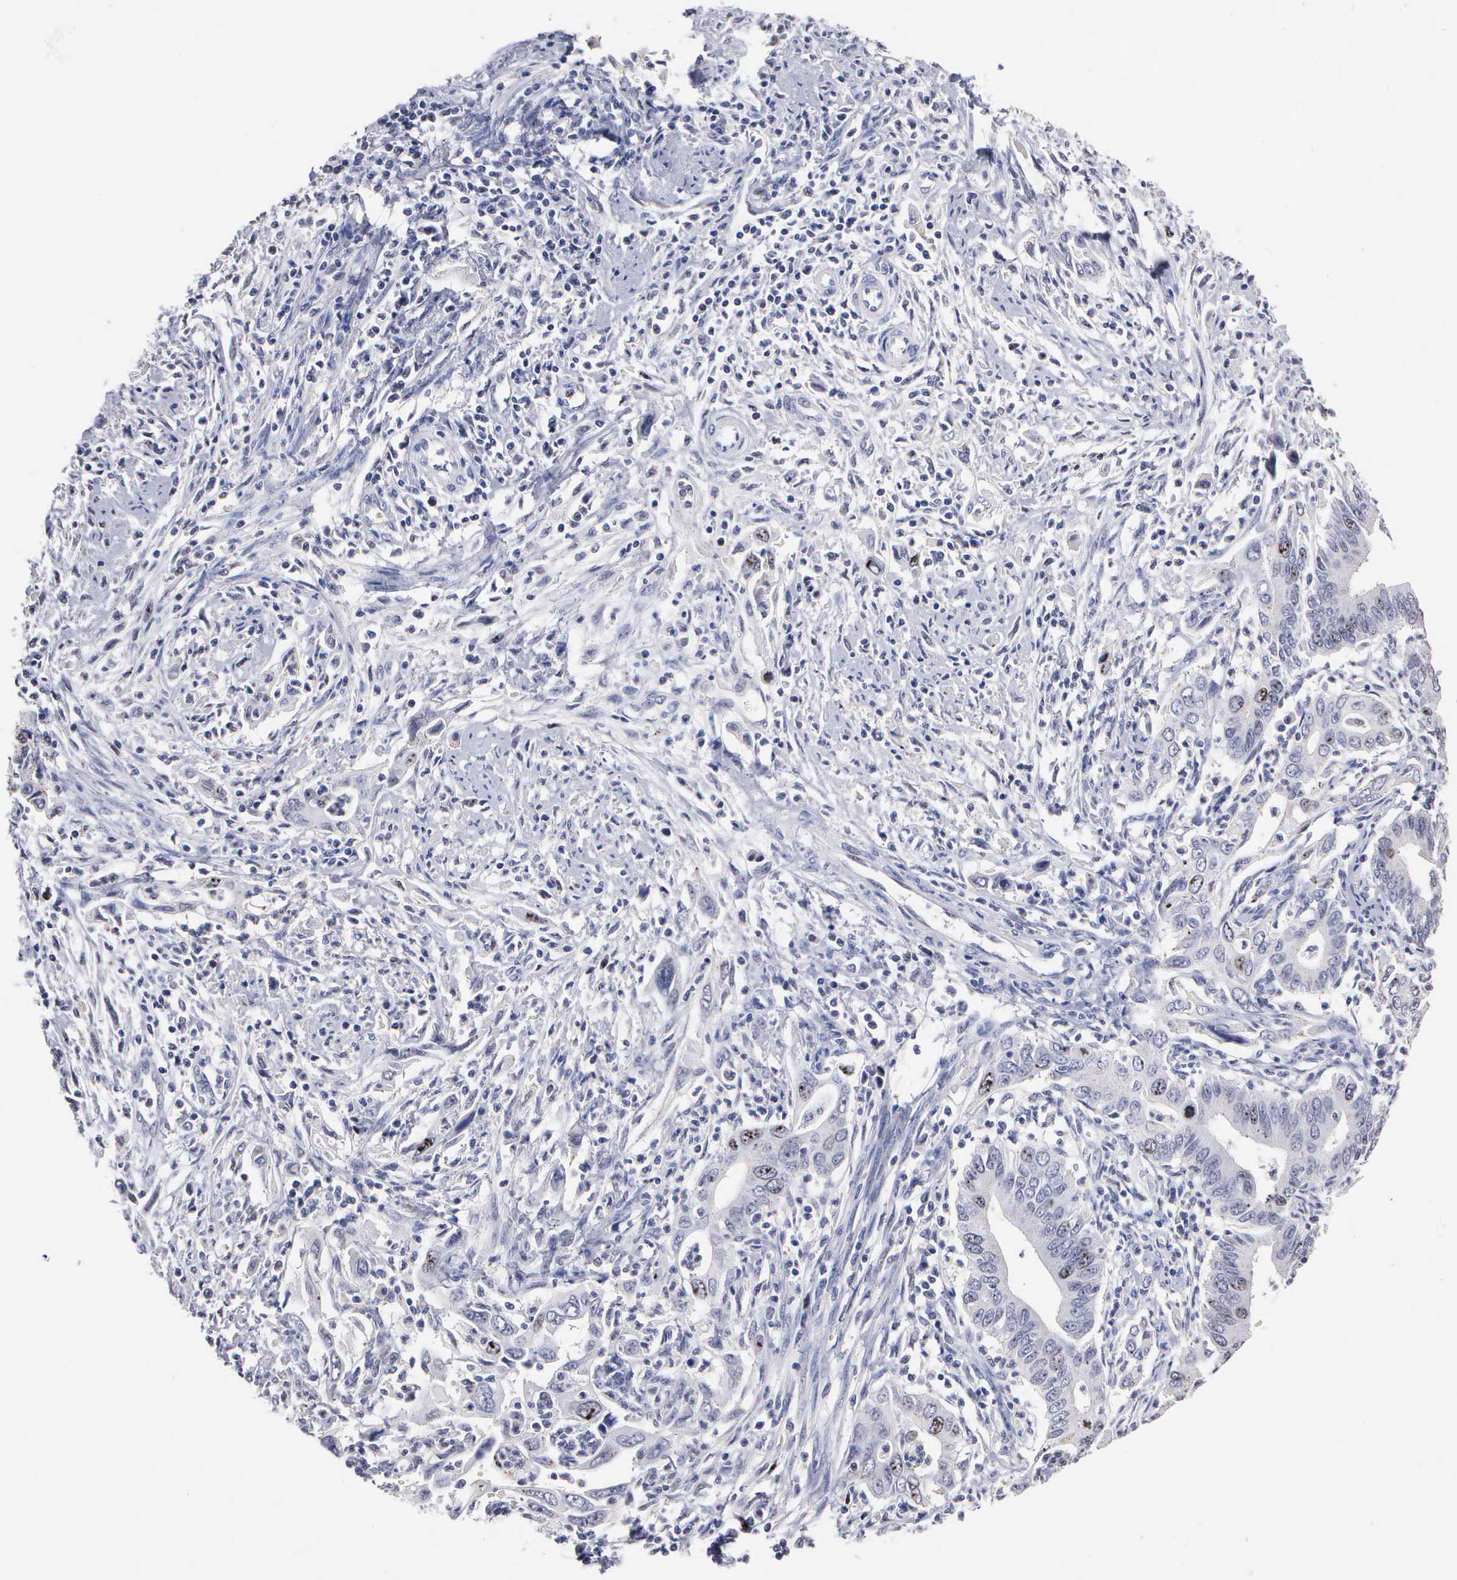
{"staining": {"intensity": "negative", "quantity": "none", "location": "none"}, "tissue": "cervical cancer", "cell_type": "Tumor cells", "image_type": "cancer", "snomed": [{"axis": "morphology", "description": "Normal tissue, NOS"}, {"axis": "morphology", "description": "Adenocarcinoma, NOS"}, {"axis": "topography", "description": "Cervix"}], "caption": "This is a histopathology image of immunohistochemistry (IHC) staining of cervical adenocarcinoma, which shows no positivity in tumor cells. (Stains: DAB (3,3'-diaminobenzidine) immunohistochemistry with hematoxylin counter stain, Microscopy: brightfield microscopy at high magnification).", "gene": "KDM6A", "patient": {"sex": "female", "age": 34}}